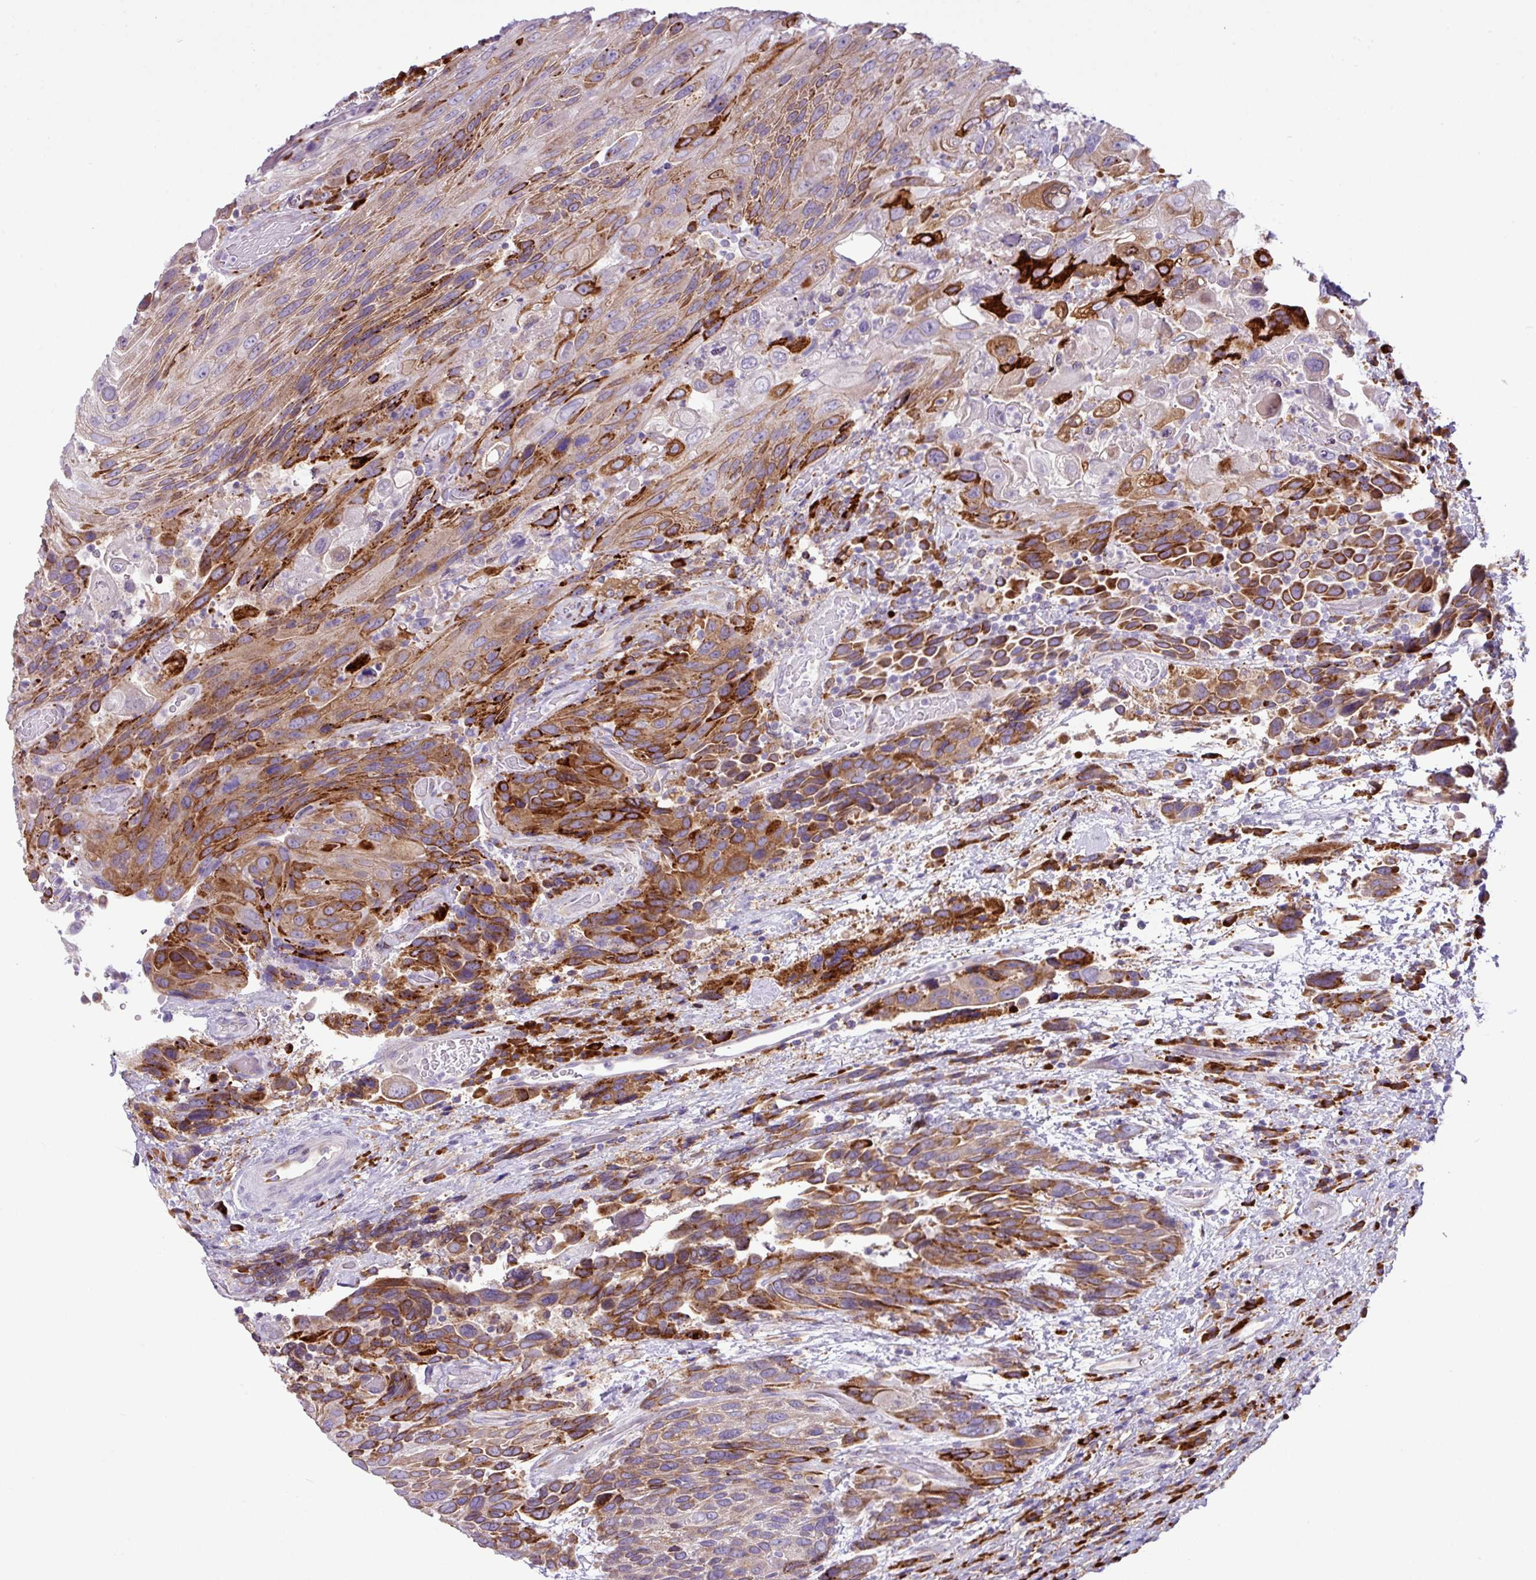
{"staining": {"intensity": "strong", "quantity": "25%-75%", "location": "cytoplasmic/membranous"}, "tissue": "urothelial cancer", "cell_type": "Tumor cells", "image_type": "cancer", "snomed": [{"axis": "morphology", "description": "Urothelial carcinoma, High grade"}, {"axis": "topography", "description": "Urinary bladder"}], "caption": "Immunohistochemistry (DAB (3,3'-diaminobenzidine)) staining of high-grade urothelial carcinoma reveals strong cytoplasmic/membranous protein positivity in approximately 25%-75% of tumor cells.", "gene": "RGS21", "patient": {"sex": "female", "age": 70}}